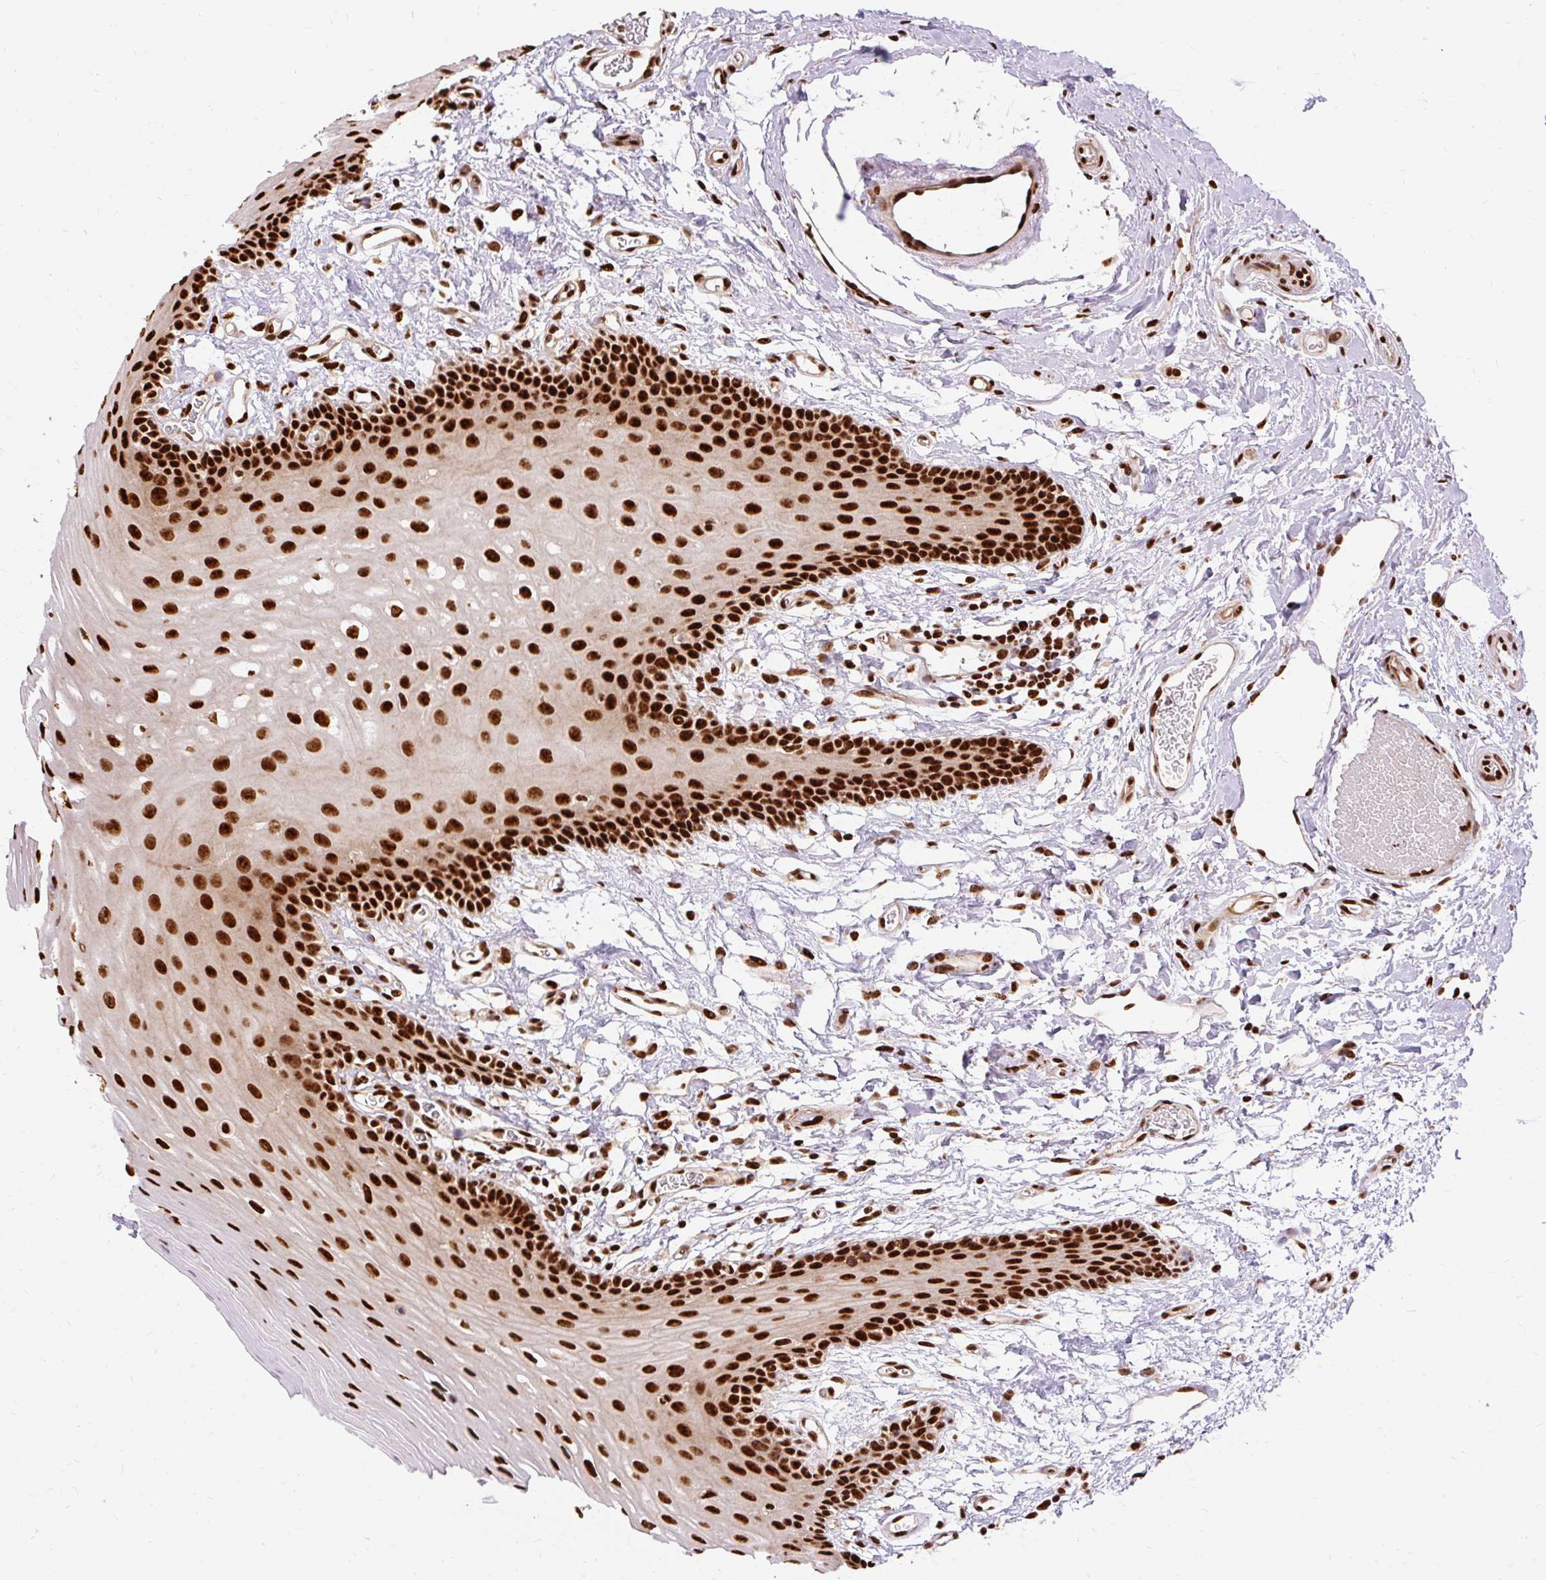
{"staining": {"intensity": "strong", "quantity": ">75%", "location": "nuclear"}, "tissue": "oral mucosa", "cell_type": "Squamous epithelial cells", "image_type": "normal", "snomed": [{"axis": "morphology", "description": "Normal tissue, NOS"}, {"axis": "topography", "description": "Oral tissue"}, {"axis": "topography", "description": "Tounge, NOS"}], "caption": "Protein expression analysis of normal human oral mucosa reveals strong nuclear staining in about >75% of squamous epithelial cells.", "gene": "MECOM", "patient": {"sex": "female", "age": 60}}